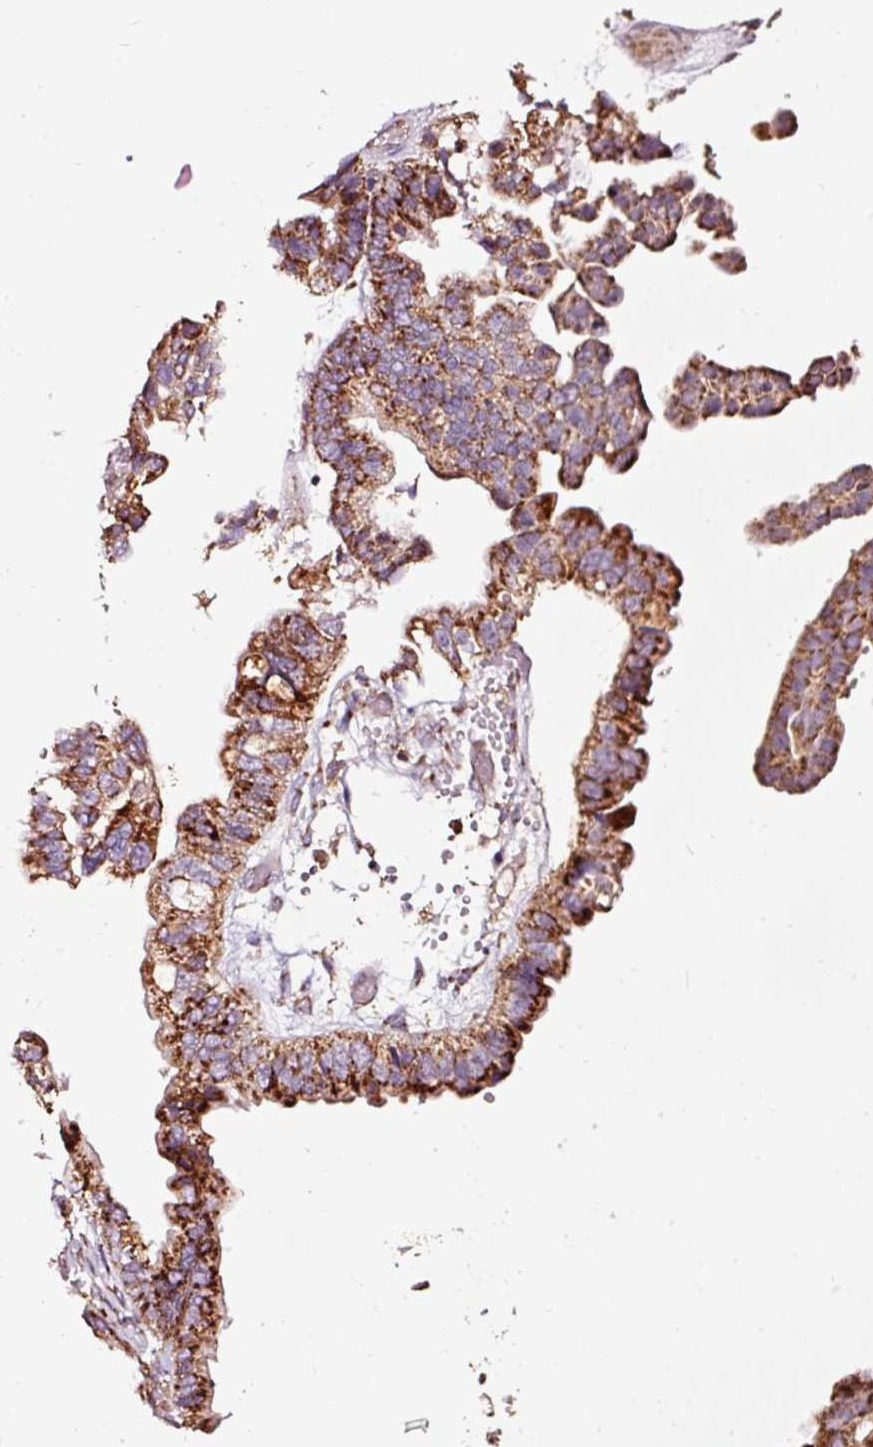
{"staining": {"intensity": "strong", "quantity": ">75%", "location": "cytoplasmic/membranous"}, "tissue": "ovarian cancer", "cell_type": "Tumor cells", "image_type": "cancer", "snomed": [{"axis": "morphology", "description": "Cystadenocarcinoma, serous, NOS"}, {"axis": "topography", "description": "Ovary"}], "caption": "An image showing strong cytoplasmic/membranous positivity in about >75% of tumor cells in ovarian serous cystadenocarcinoma, as visualized by brown immunohistochemical staining.", "gene": "TPM1", "patient": {"sex": "female", "age": 56}}